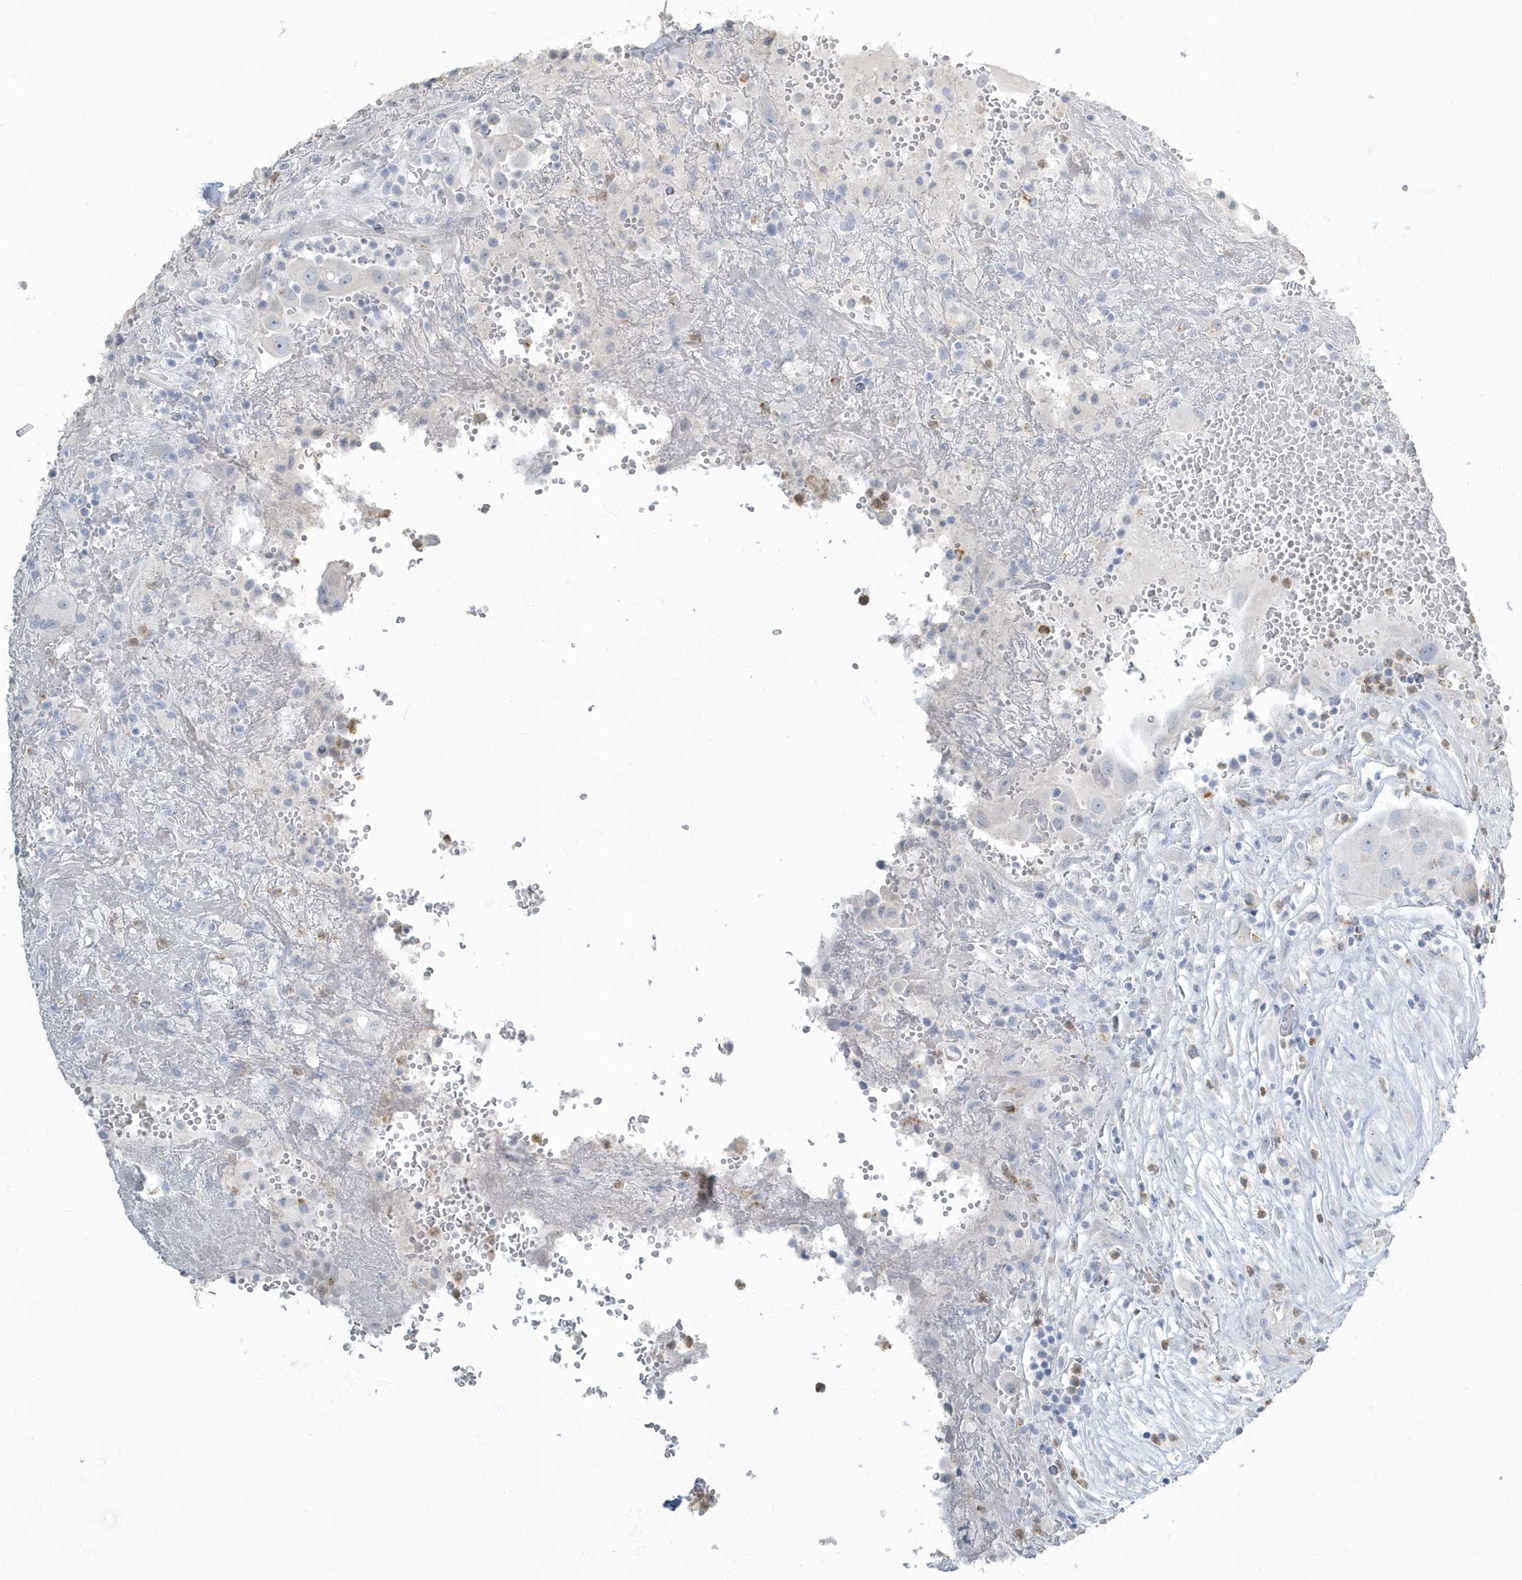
{"staining": {"intensity": "negative", "quantity": "none", "location": "none"}, "tissue": "thyroid cancer", "cell_type": "Tumor cells", "image_type": "cancer", "snomed": [{"axis": "morphology", "description": "Papillary adenocarcinoma, NOS"}, {"axis": "topography", "description": "Thyroid gland"}], "caption": "This is an immunohistochemistry micrograph of papillary adenocarcinoma (thyroid). There is no expression in tumor cells.", "gene": "MYOT", "patient": {"sex": "male", "age": 77}}